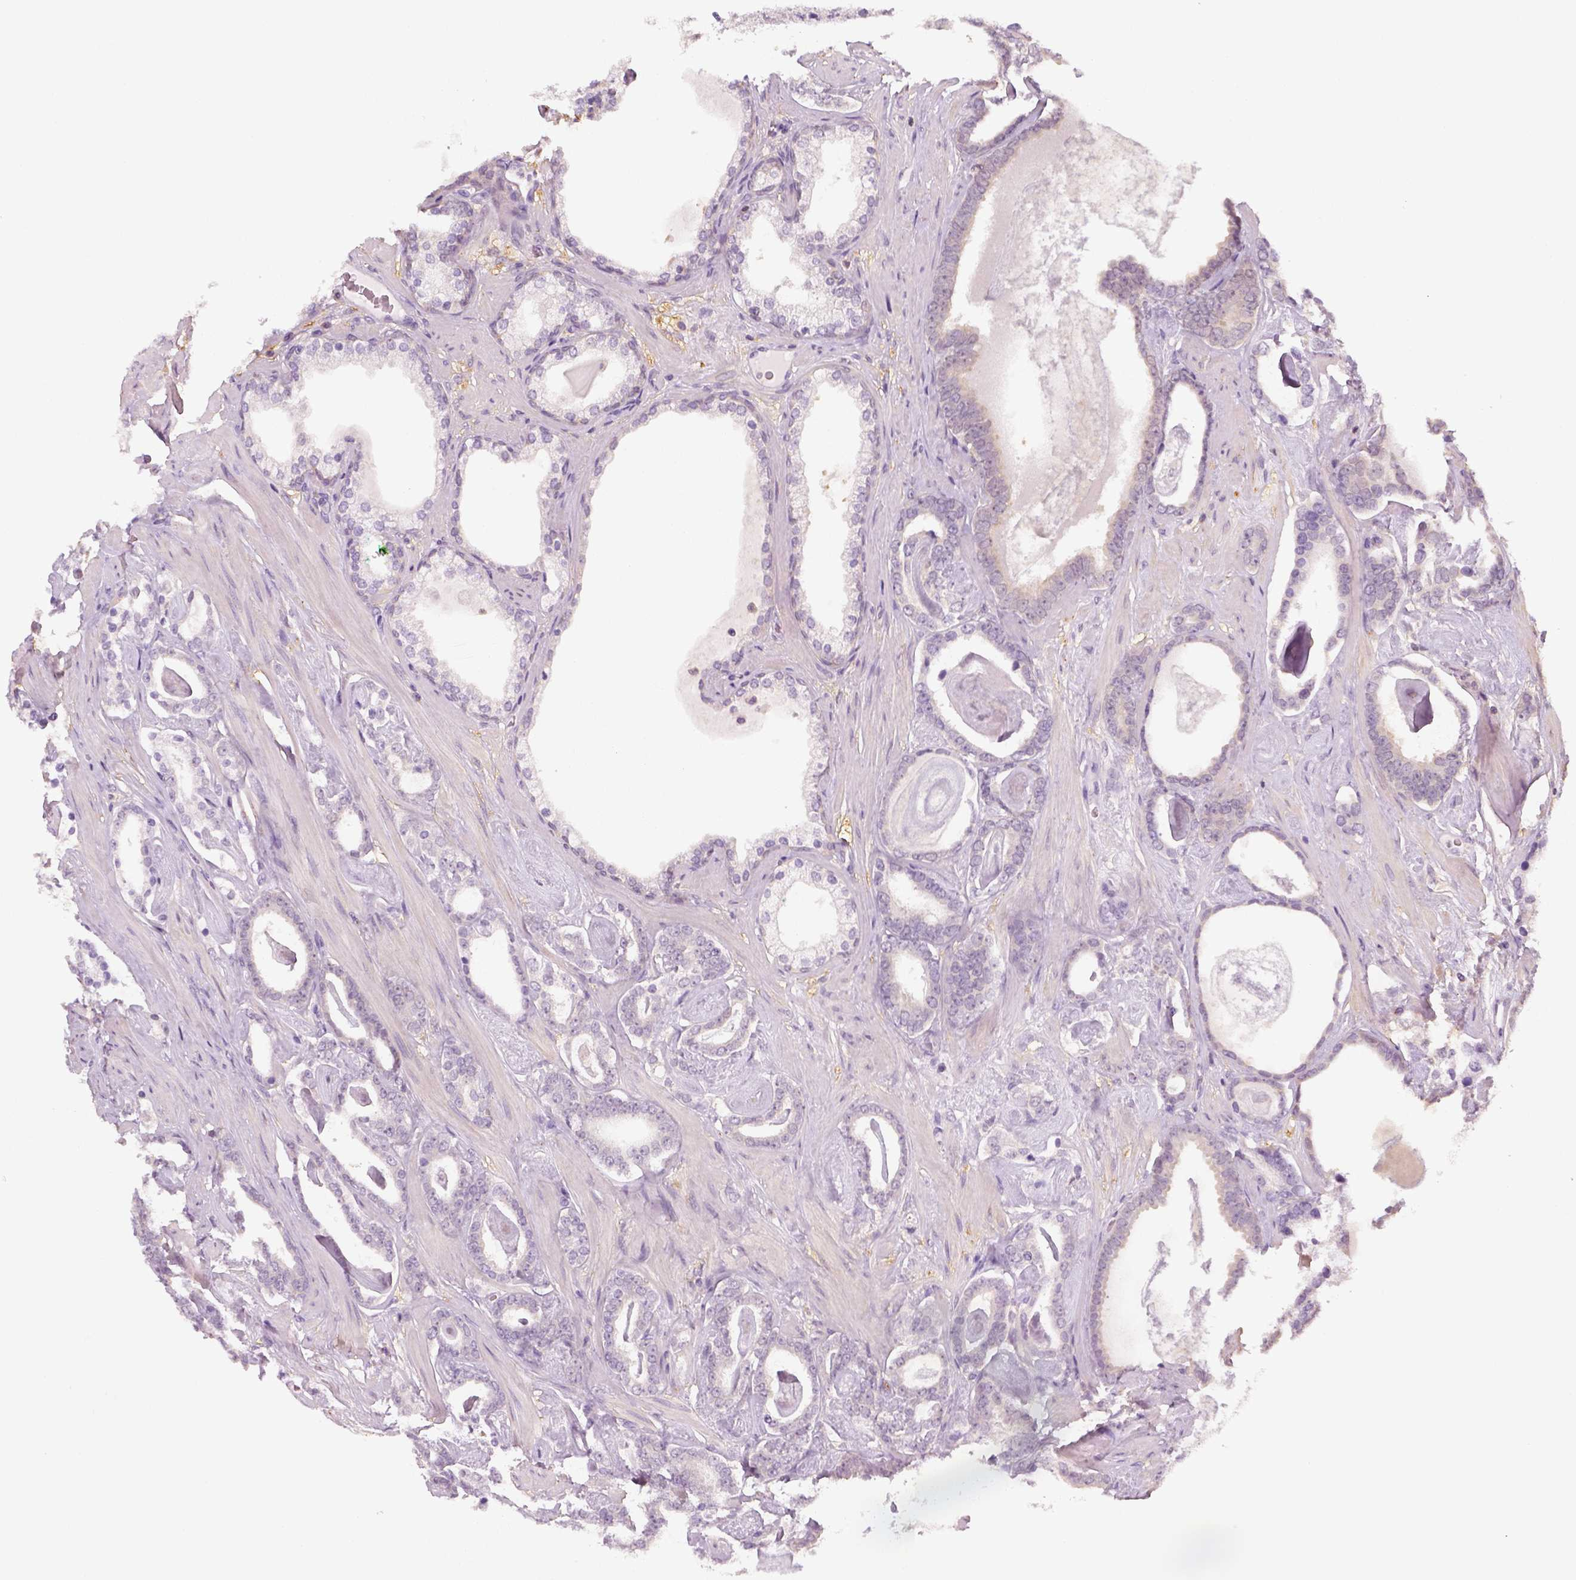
{"staining": {"intensity": "negative", "quantity": "none", "location": "none"}, "tissue": "prostate cancer", "cell_type": "Tumor cells", "image_type": "cancer", "snomed": [{"axis": "morphology", "description": "Adenocarcinoma, High grade"}, {"axis": "topography", "description": "Prostate"}], "caption": "There is no significant expression in tumor cells of prostate adenocarcinoma (high-grade).", "gene": "EPHB1", "patient": {"sex": "male", "age": 63}}